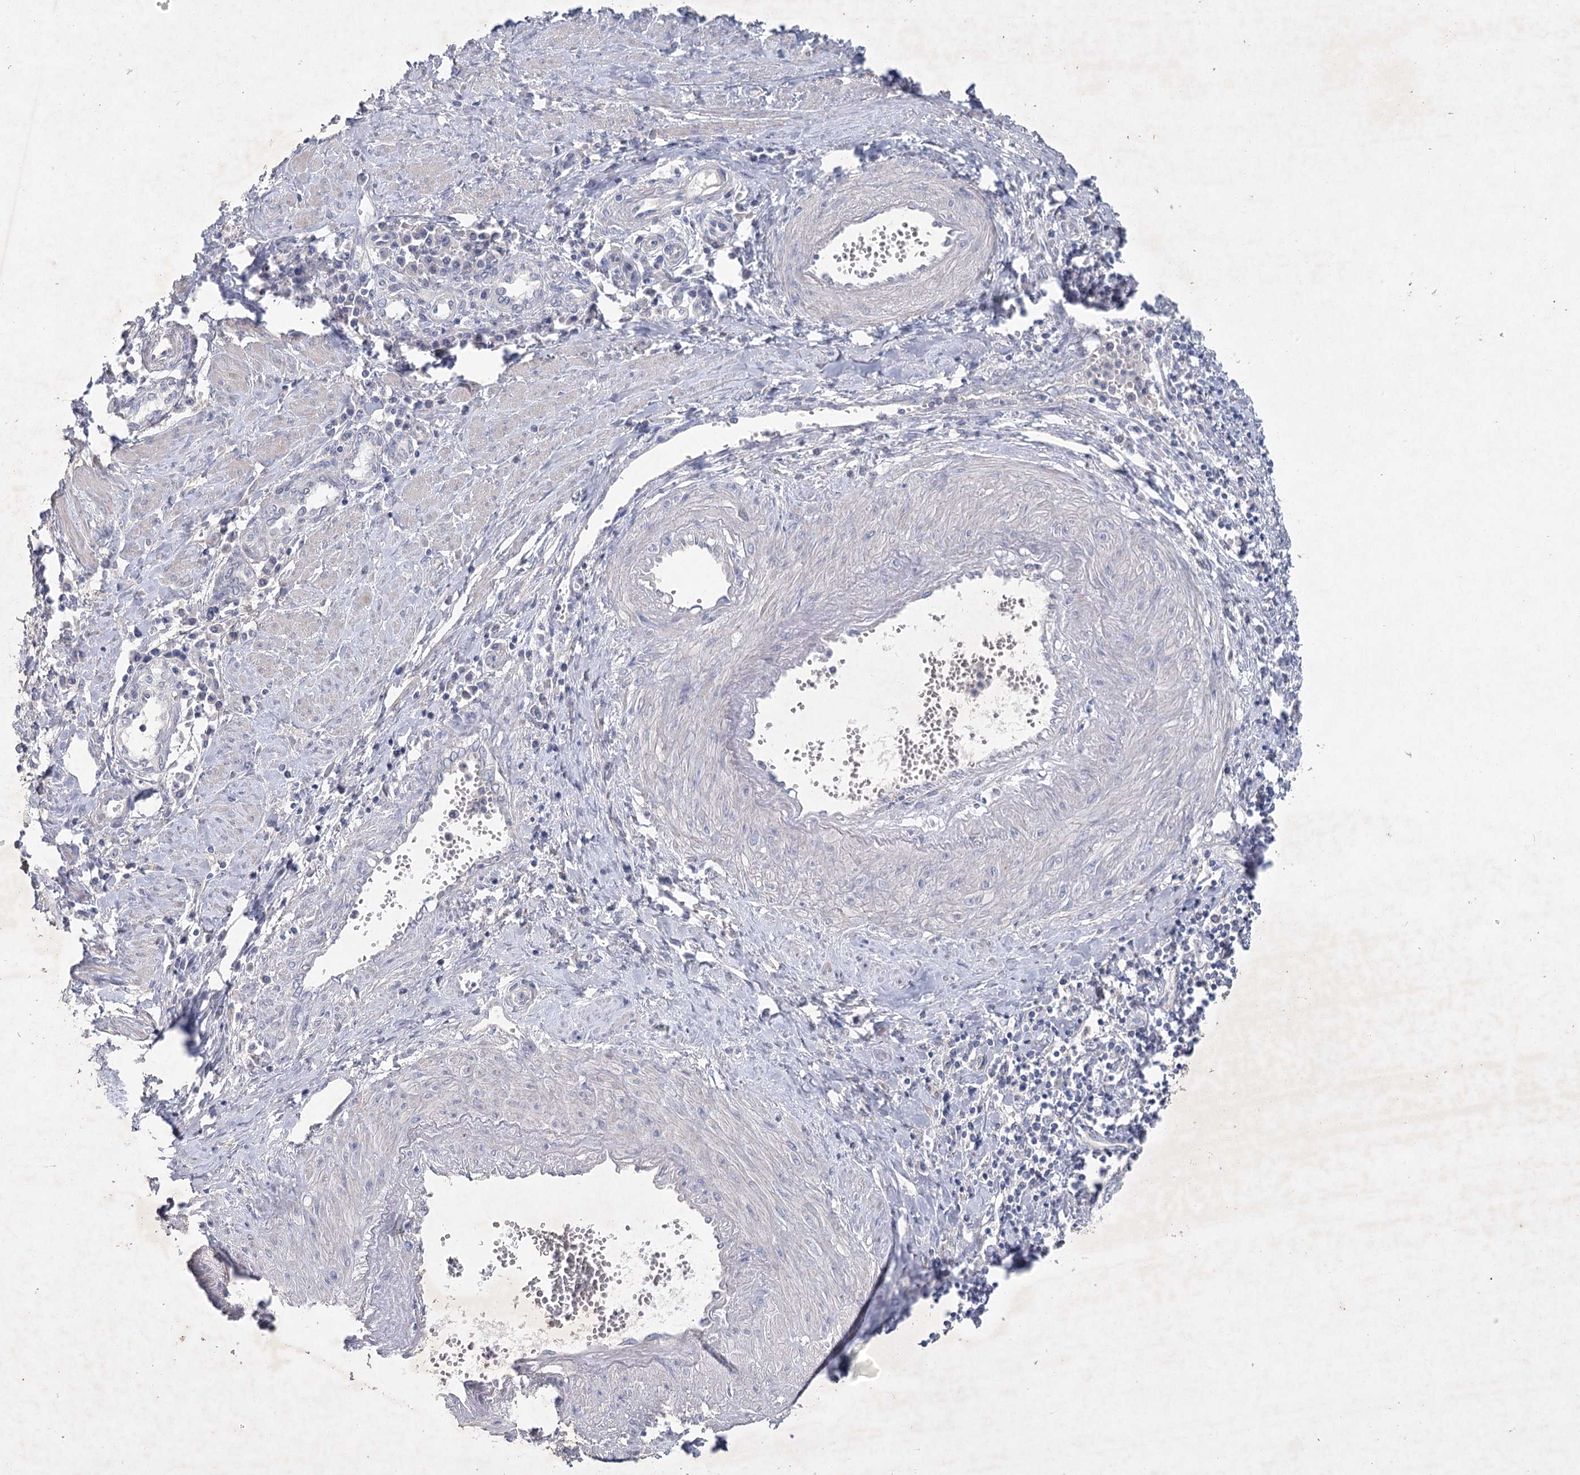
{"staining": {"intensity": "negative", "quantity": "none", "location": "none"}, "tissue": "cervical cancer", "cell_type": "Tumor cells", "image_type": "cancer", "snomed": [{"axis": "morphology", "description": "Squamous cell carcinoma, NOS"}, {"axis": "topography", "description": "Cervix"}], "caption": "Protein analysis of cervical squamous cell carcinoma displays no significant positivity in tumor cells.", "gene": "MAP3K13", "patient": {"sex": "female", "age": 32}}